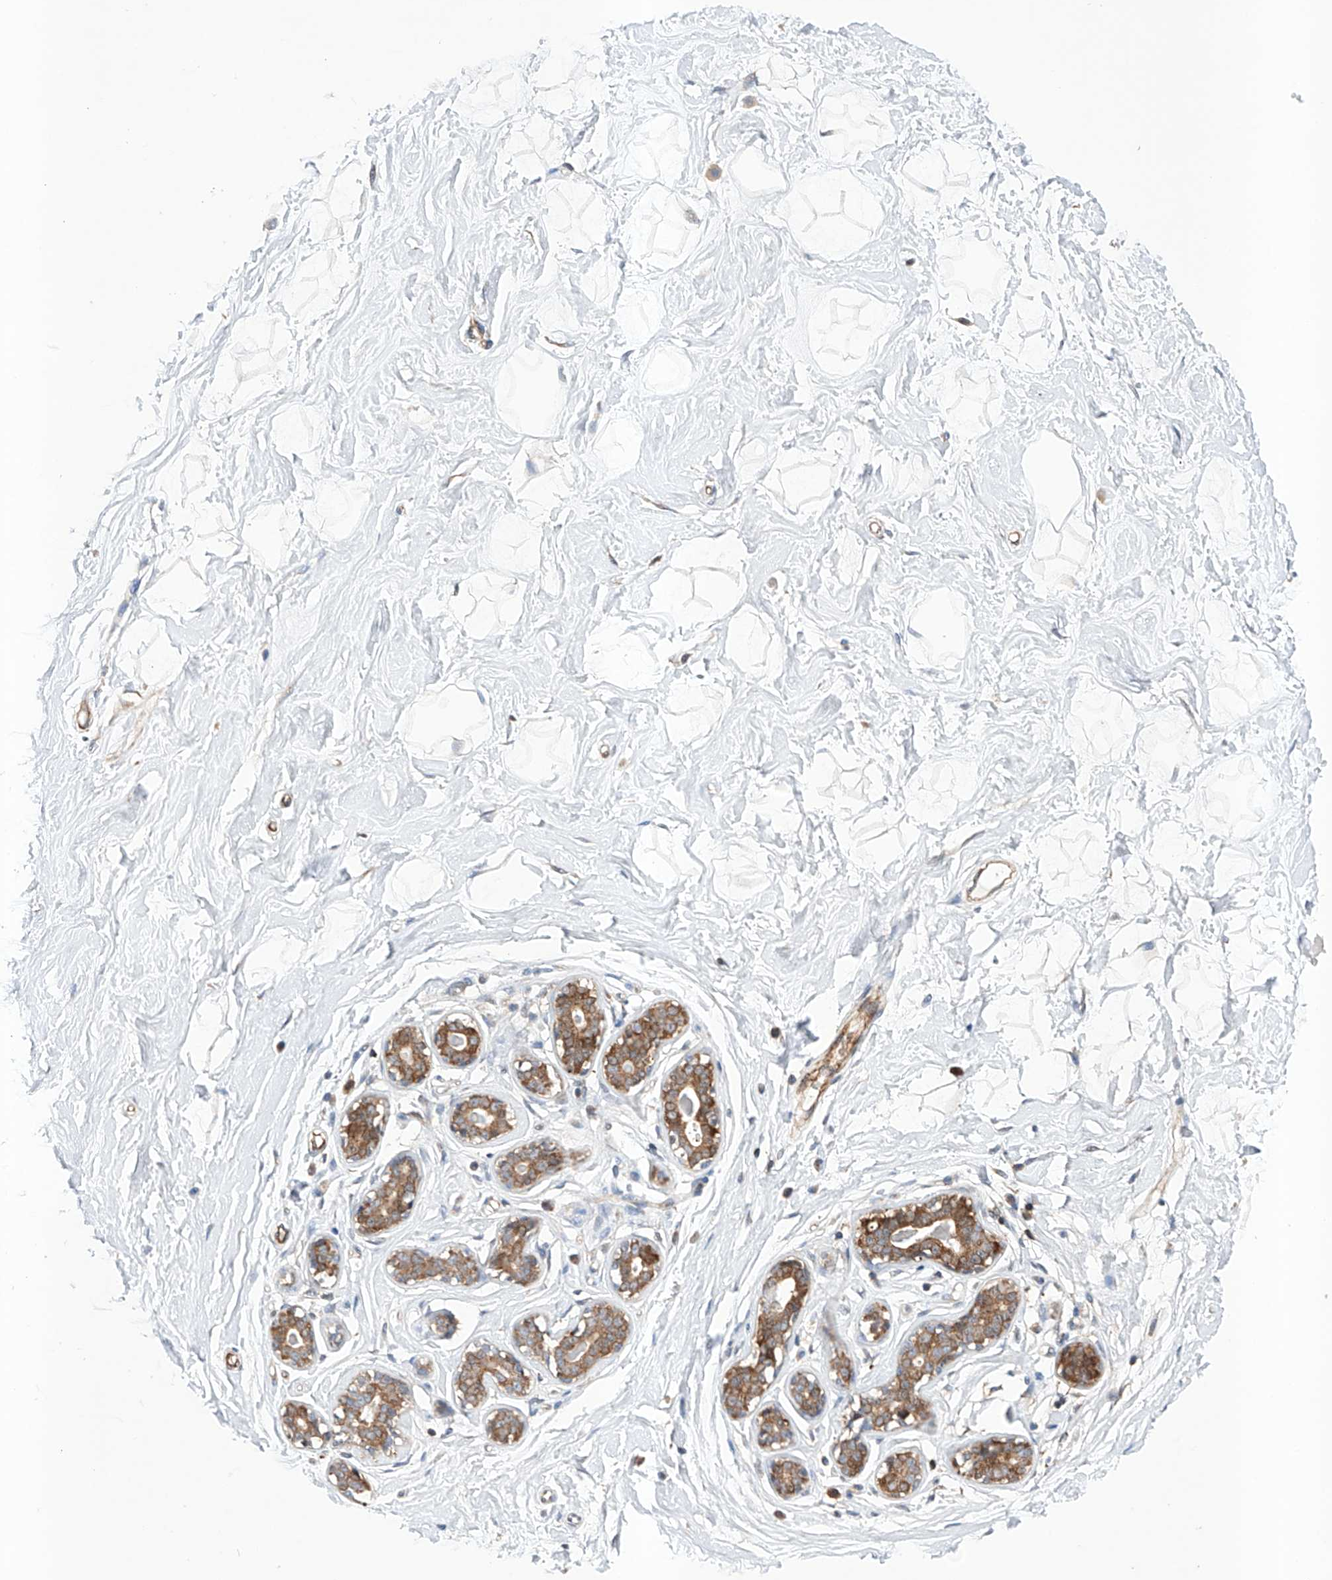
{"staining": {"intensity": "negative", "quantity": "none", "location": "none"}, "tissue": "breast", "cell_type": "Adipocytes", "image_type": "normal", "snomed": [{"axis": "morphology", "description": "Normal tissue, NOS"}, {"axis": "morphology", "description": "Adenoma, NOS"}, {"axis": "topography", "description": "Breast"}], "caption": "Immunohistochemistry (IHC) photomicrograph of benign breast: breast stained with DAB reveals no significant protein expression in adipocytes. The staining was performed using DAB (3,3'-diaminobenzidine) to visualize the protein expression in brown, while the nuclei were stained in blue with hematoxylin (Magnification: 20x).", "gene": "TIMM23", "patient": {"sex": "female", "age": 23}}